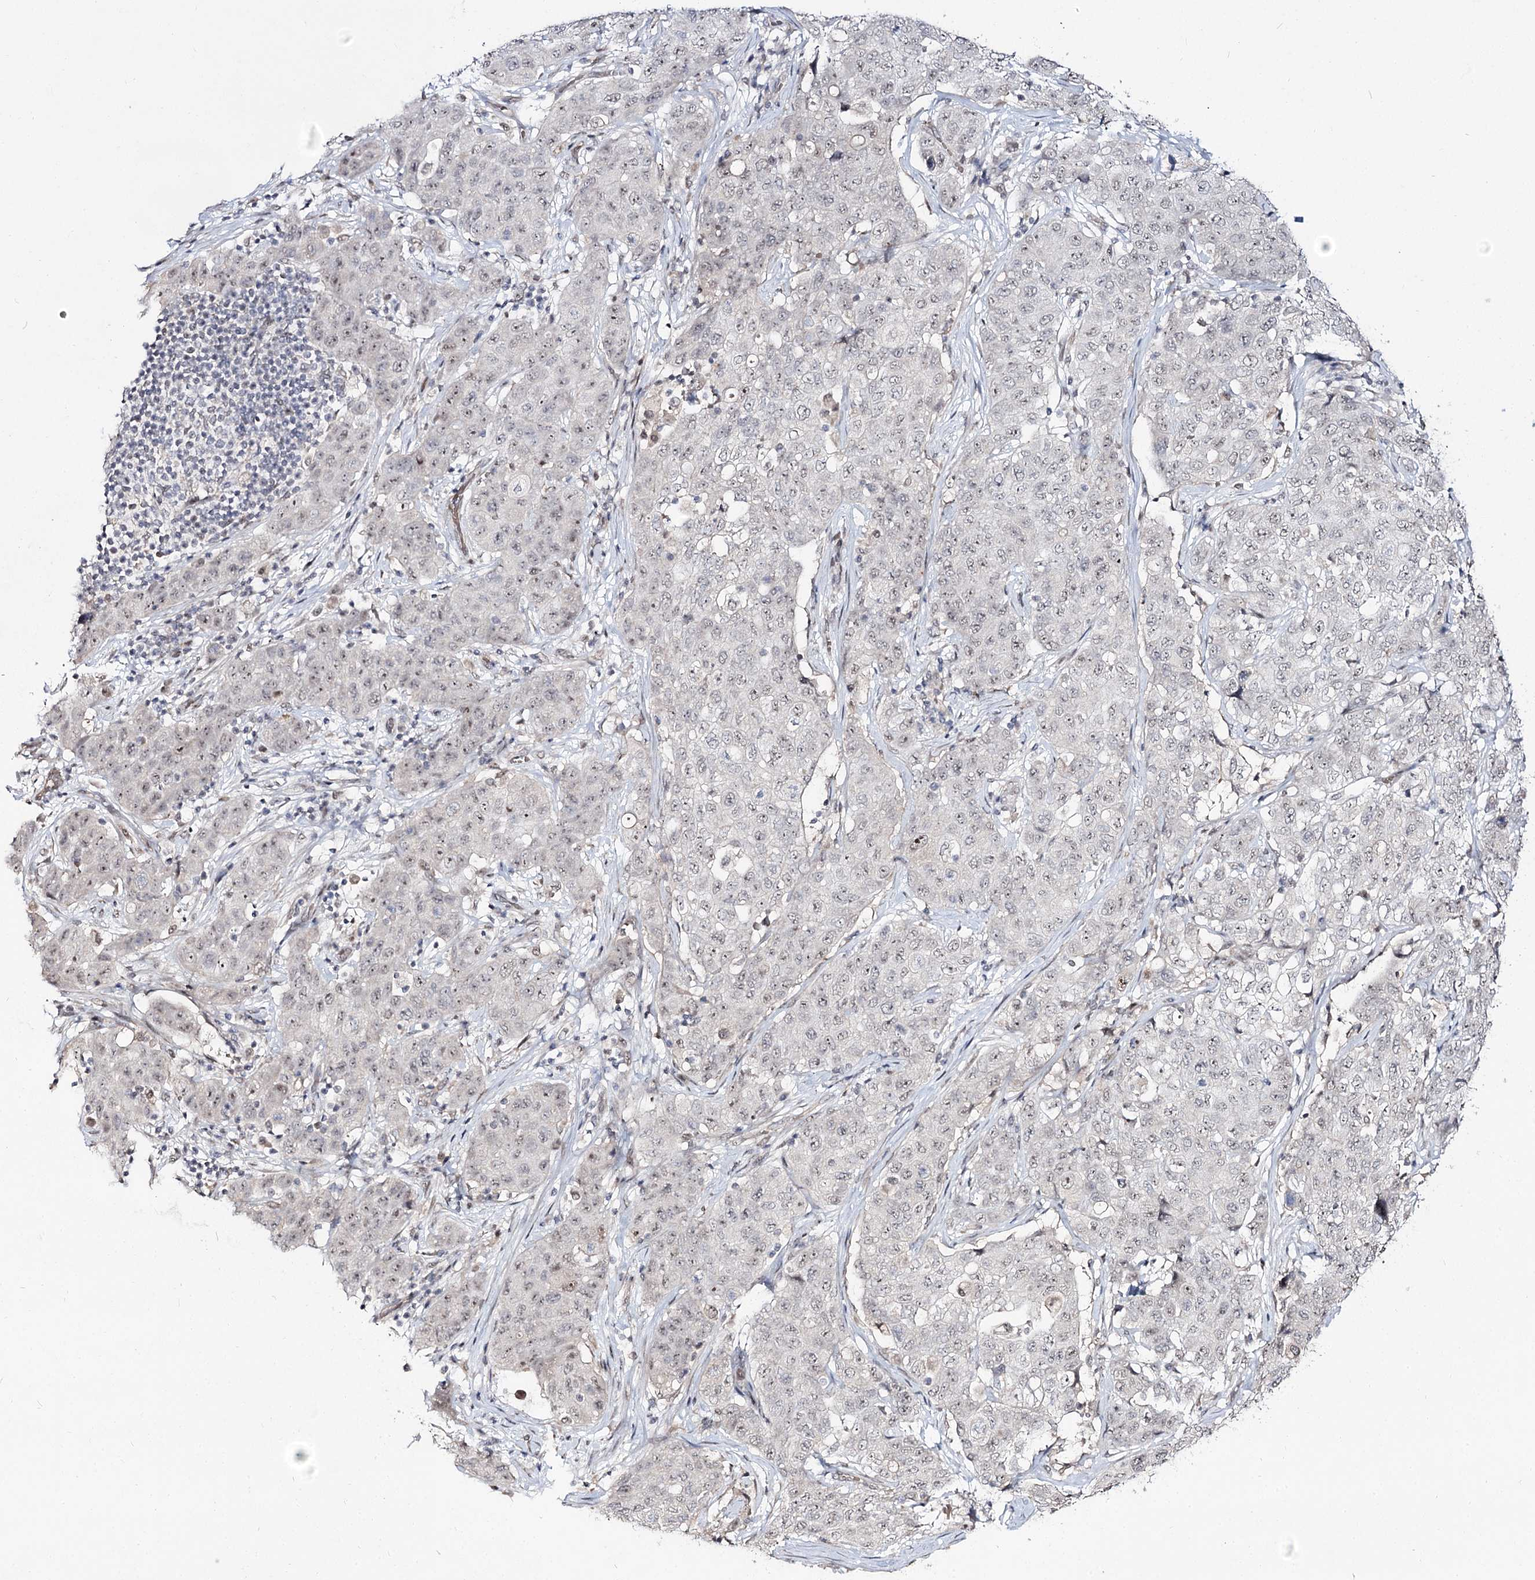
{"staining": {"intensity": "weak", "quantity": "<25%", "location": "nuclear"}, "tissue": "stomach cancer", "cell_type": "Tumor cells", "image_type": "cancer", "snomed": [{"axis": "morphology", "description": "Normal tissue, NOS"}, {"axis": "morphology", "description": "Adenocarcinoma, NOS"}, {"axis": "topography", "description": "Lymph node"}, {"axis": "topography", "description": "Stomach"}], "caption": "IHC of human adenocarcinoma (stomach) reveals no expression in tumor cells.", "gene": "RRP9", "patient": {"sex": "male", "age": 48}}